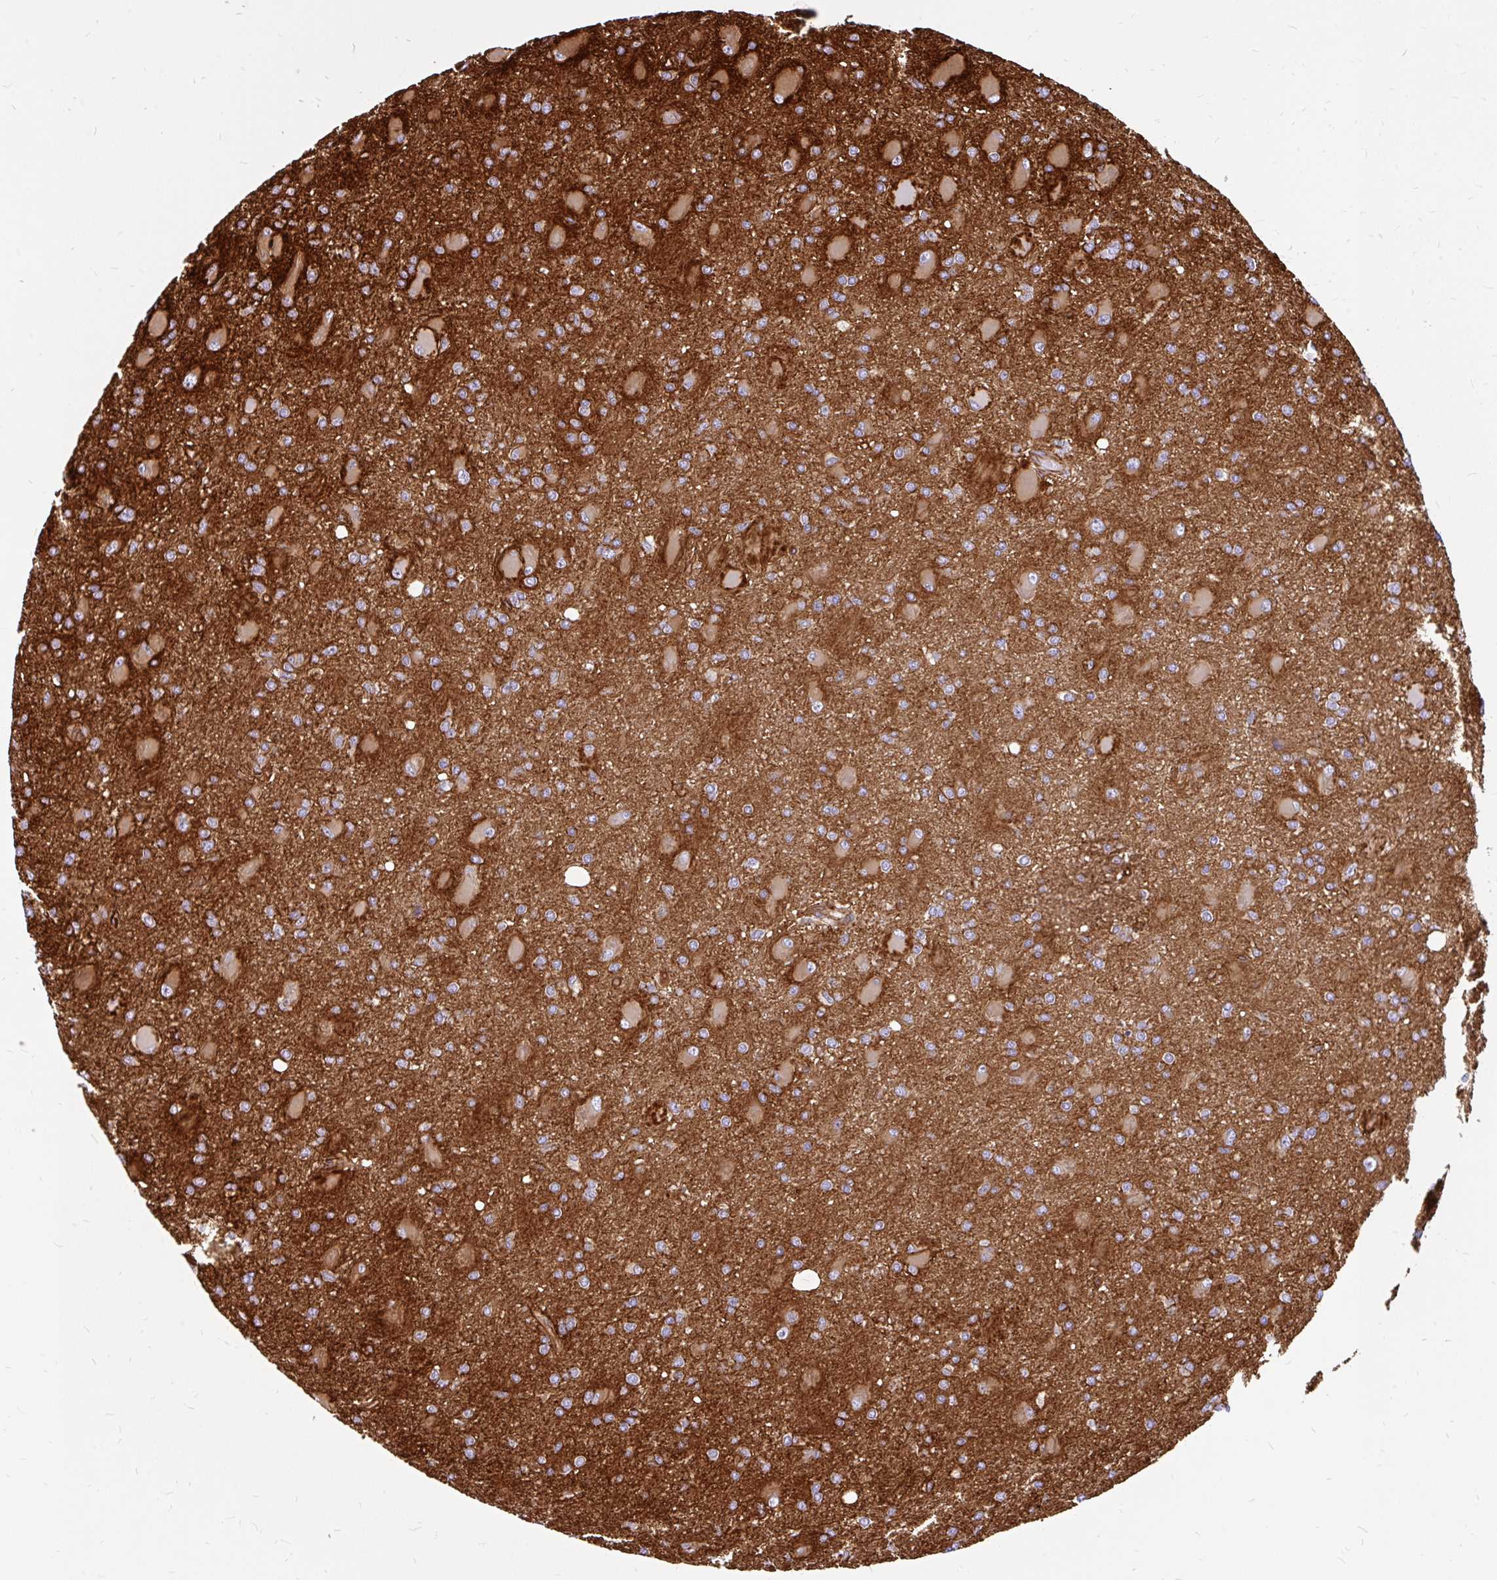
{"staining": {"intensity": "negative", "quantity": "none", "location": "none"}, "tissue": "glioma", "cell_type": "Tumor cells", "image_type": "cancer", "snomed": [{"axis": "morphology", "description": "Glioma, malignant, High grade"}, {"axis": "topography", "description": "Brain"}], "caption": "Human glioma stained for a protein using immunohistochemistry (IHC) reveals no expression in tumor cells.", "gene": "MAP1LC3B", "patient": {"sex": "male", "age": 67}}